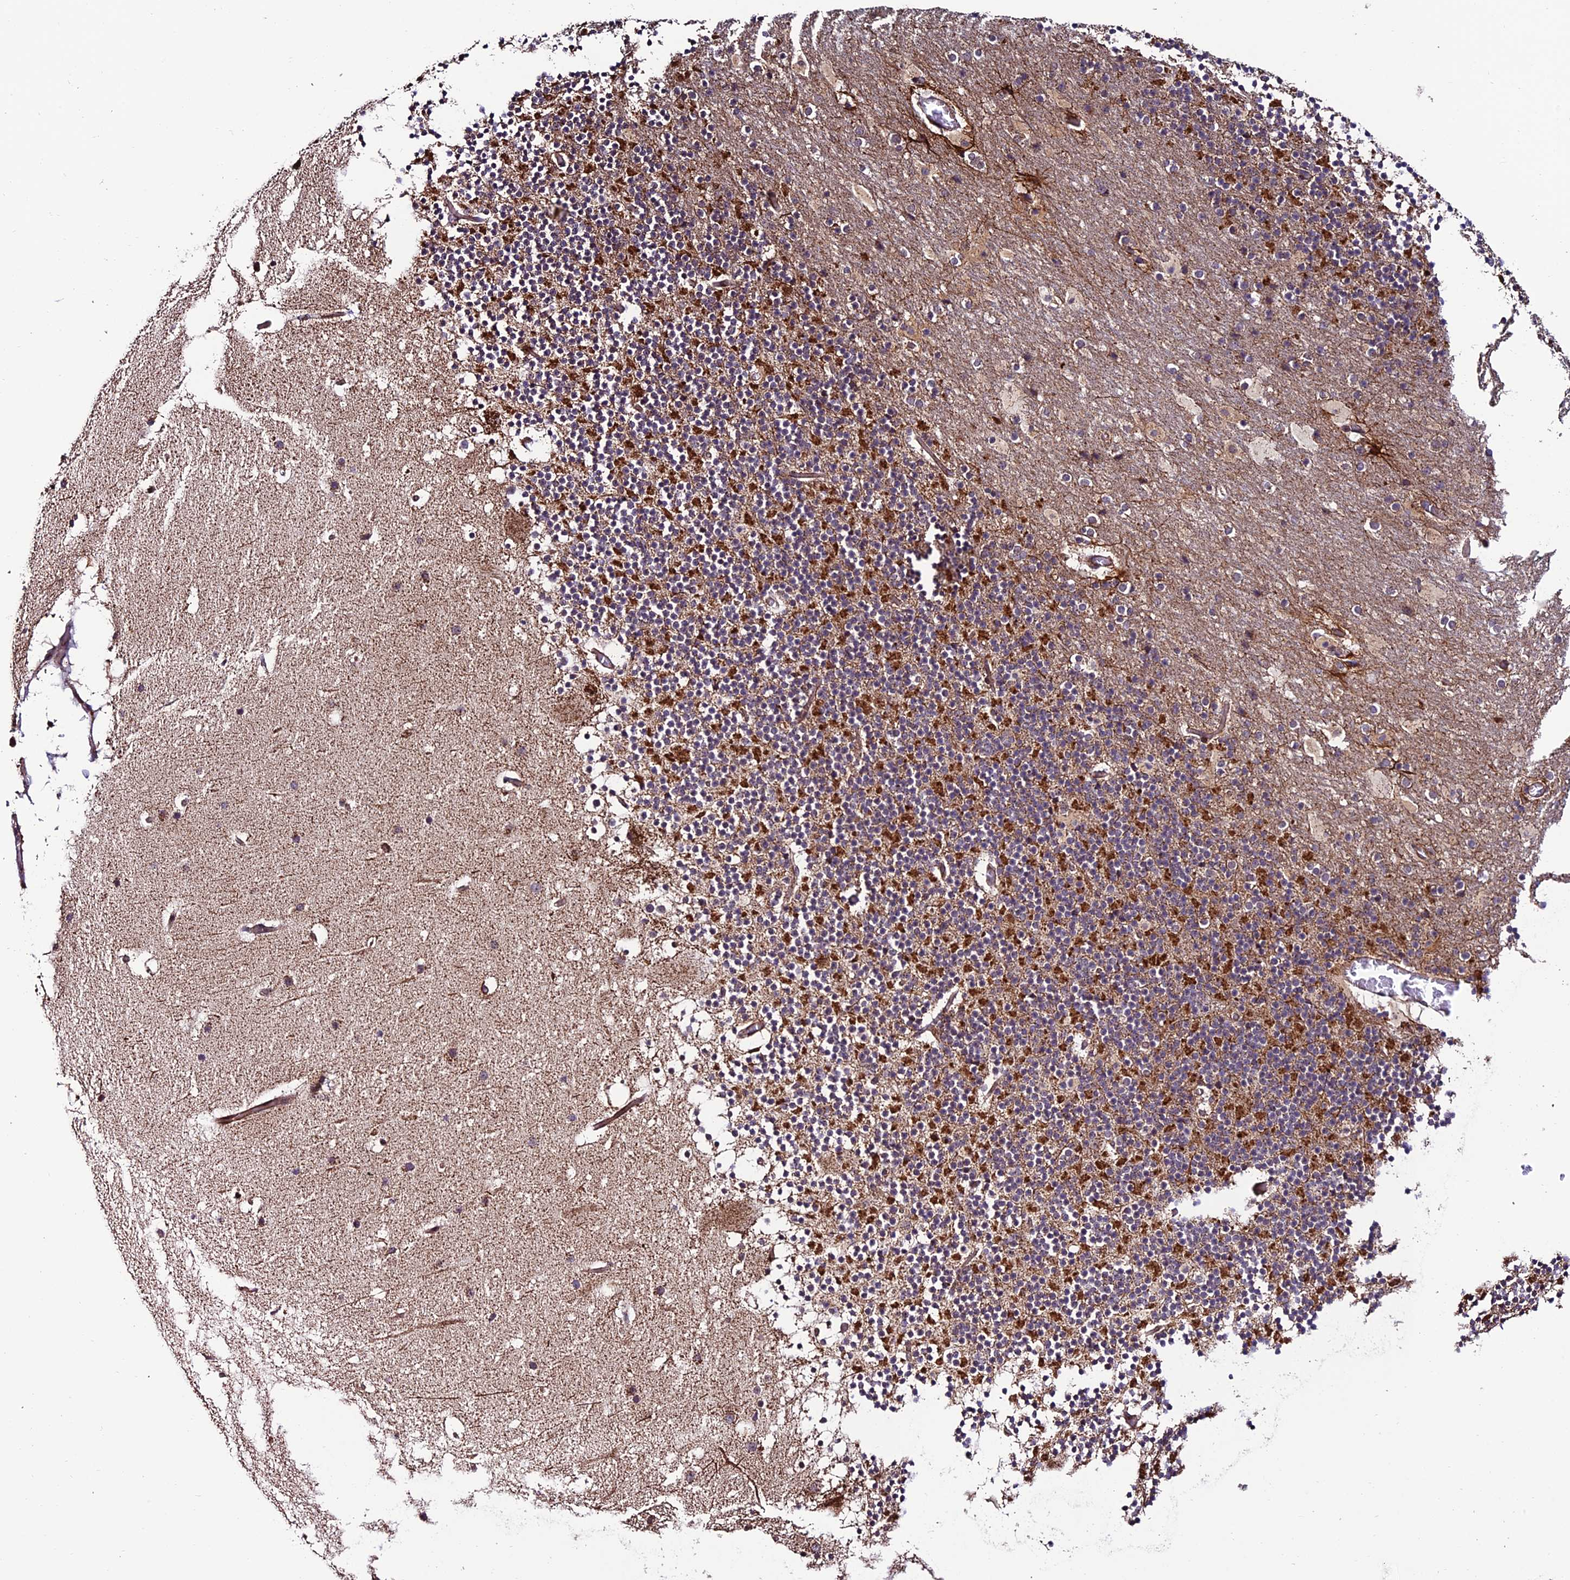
{"staining": {"intensity": "moderate", "quantity": ">75%", "location": "cytoplasmic/membranous"}, "tissue": "cerebellum", "cell_type": "Cells in granular layer", "image_type": "normal", "snomed": [{"axis": "morphology", "description": "Normal tissue, NOS"}, {"axis": "topography", "description": "Cerebellum"}], "caption": "High-power microscopy captured an immunohistochemistry histopathology image of unremarkable cerebellum, revealing moderate cytoplasmic/membranous staining in approximately >75% of cells in granular layer.", "gene": "TNIP3", "patient": {"sex": "male", "age": 57}}